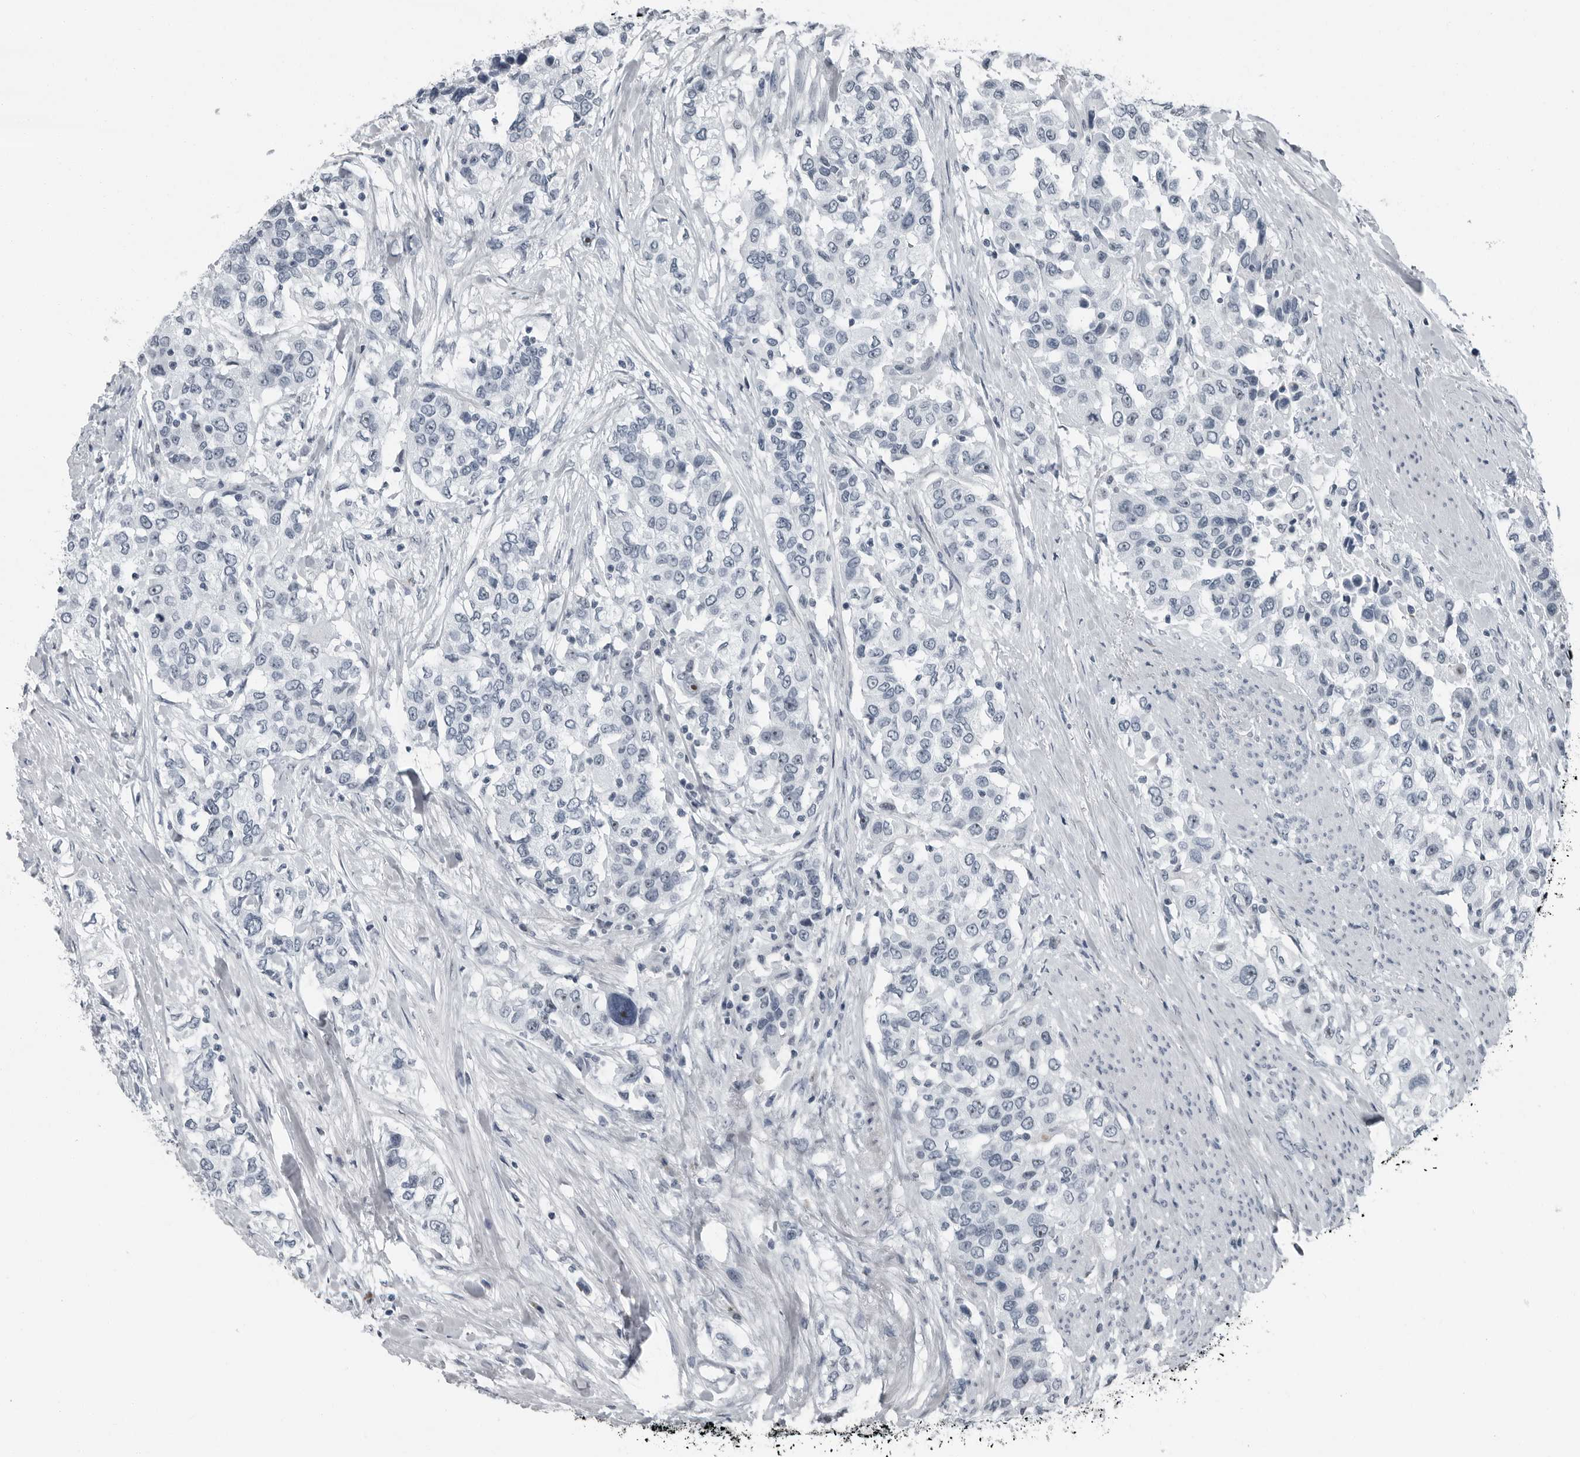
{"staining": {"intensity": "negative", "quantity": "none", "location": "none"}, "tissue": "urothelial cancer", "cell_type": "Tumor cells", "image_type": "cancer", "snomed": [{"axis": "morphology", "description": "Urothelial carcinoma, High grade"}, {"axis": "topography", "description": "Urinary bladder"}], "caption": "Tumor cells show no significant protein expression in urothelial carcinoma (high-grade). (DAB (3,3'-diaminobenzidine) immunohistochemistry with hematoxylin counter stain).", "gene": "PDCD11", "patient": {"sex": "female", "age": 80}}